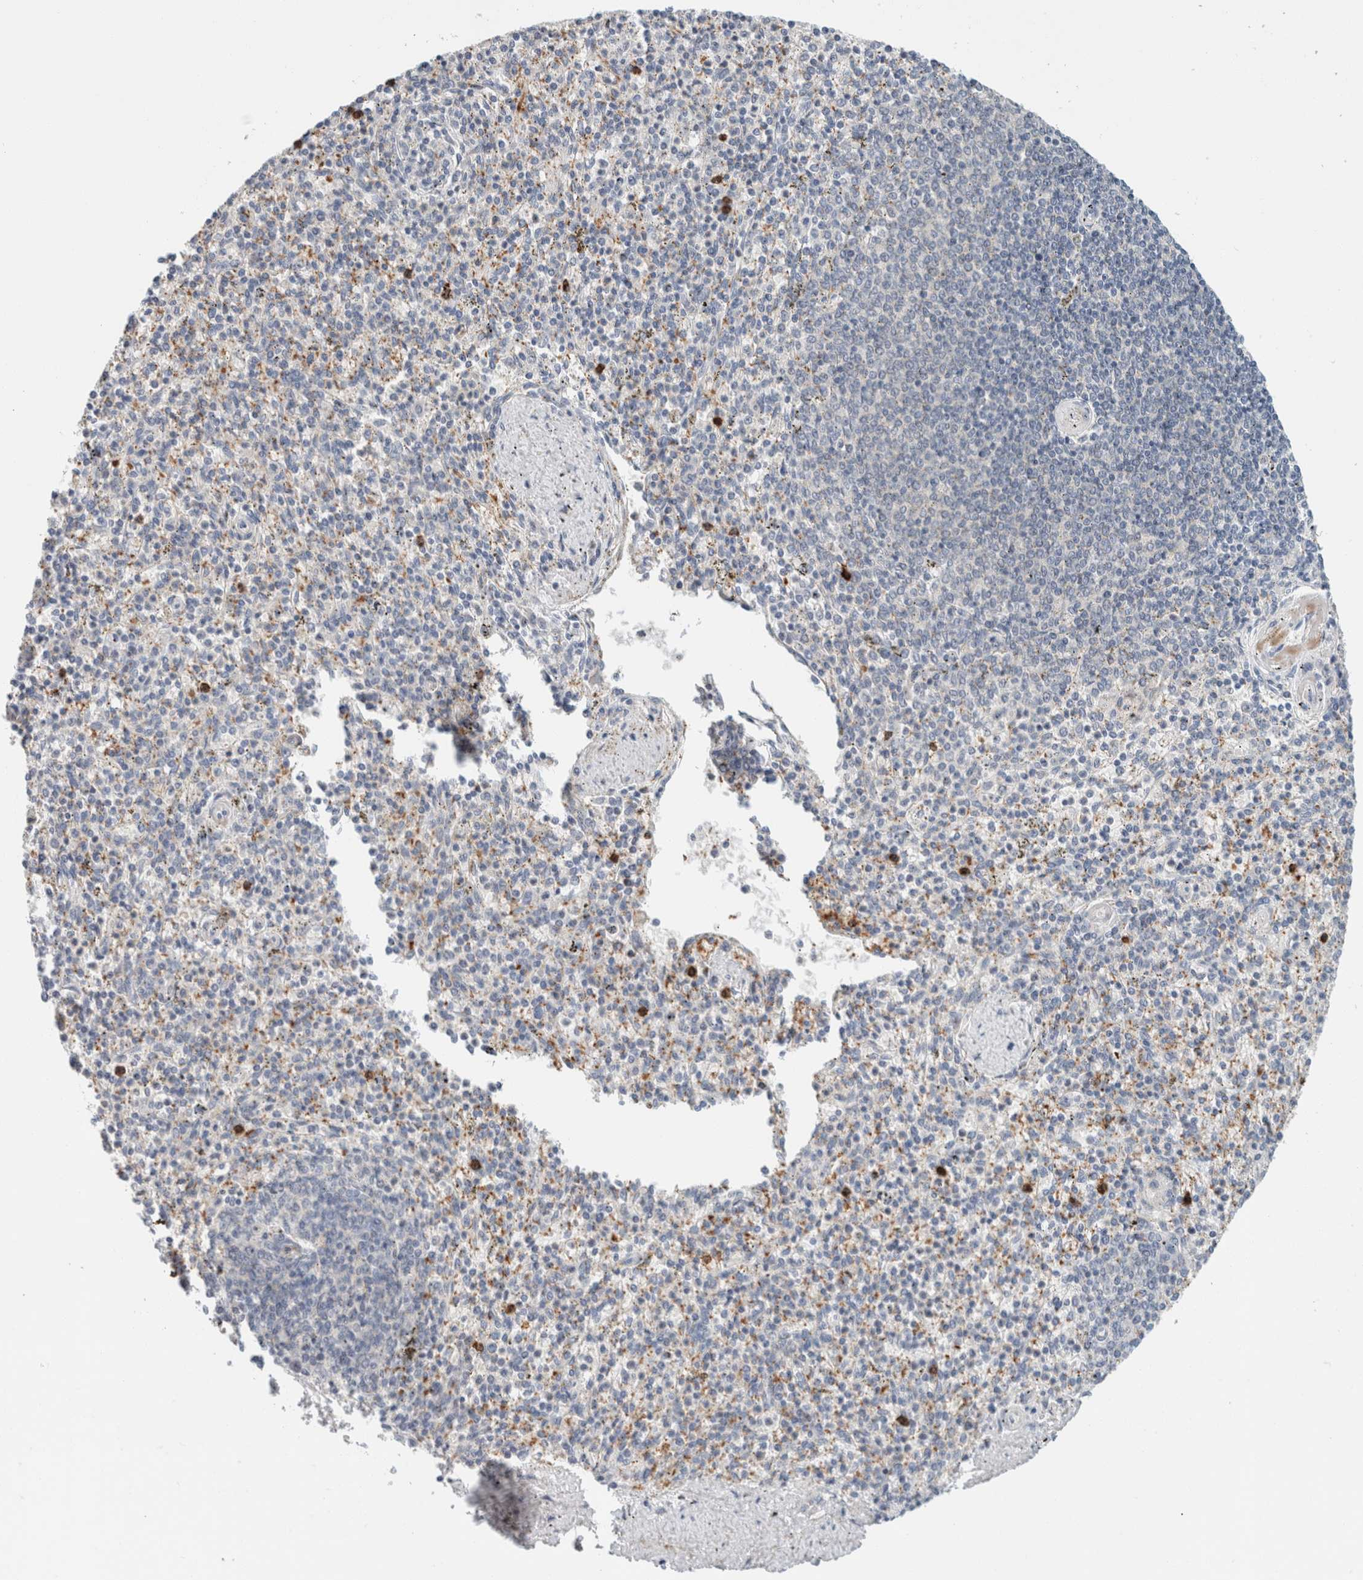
{"staining": {"intensity": "moderate", "quantity": "<25%", "location": "cytoplasmic/membranous"}, "tissue": "spleen", "cell_type": "Cells in red pulp", "image_type": "normal", "snomed": [{"axis": "morphology", "description": "Normal tissue, NOS"}, {"axis": "topography", "description": "Spleen"}], "caption": "Protein staining of unremarkable spleen reveals moderate cytoplasmic/membranous staining in about <25% of cells in red pulp.", "gene": "CRAT", "patient": {"sex": "male", "age": 72}}